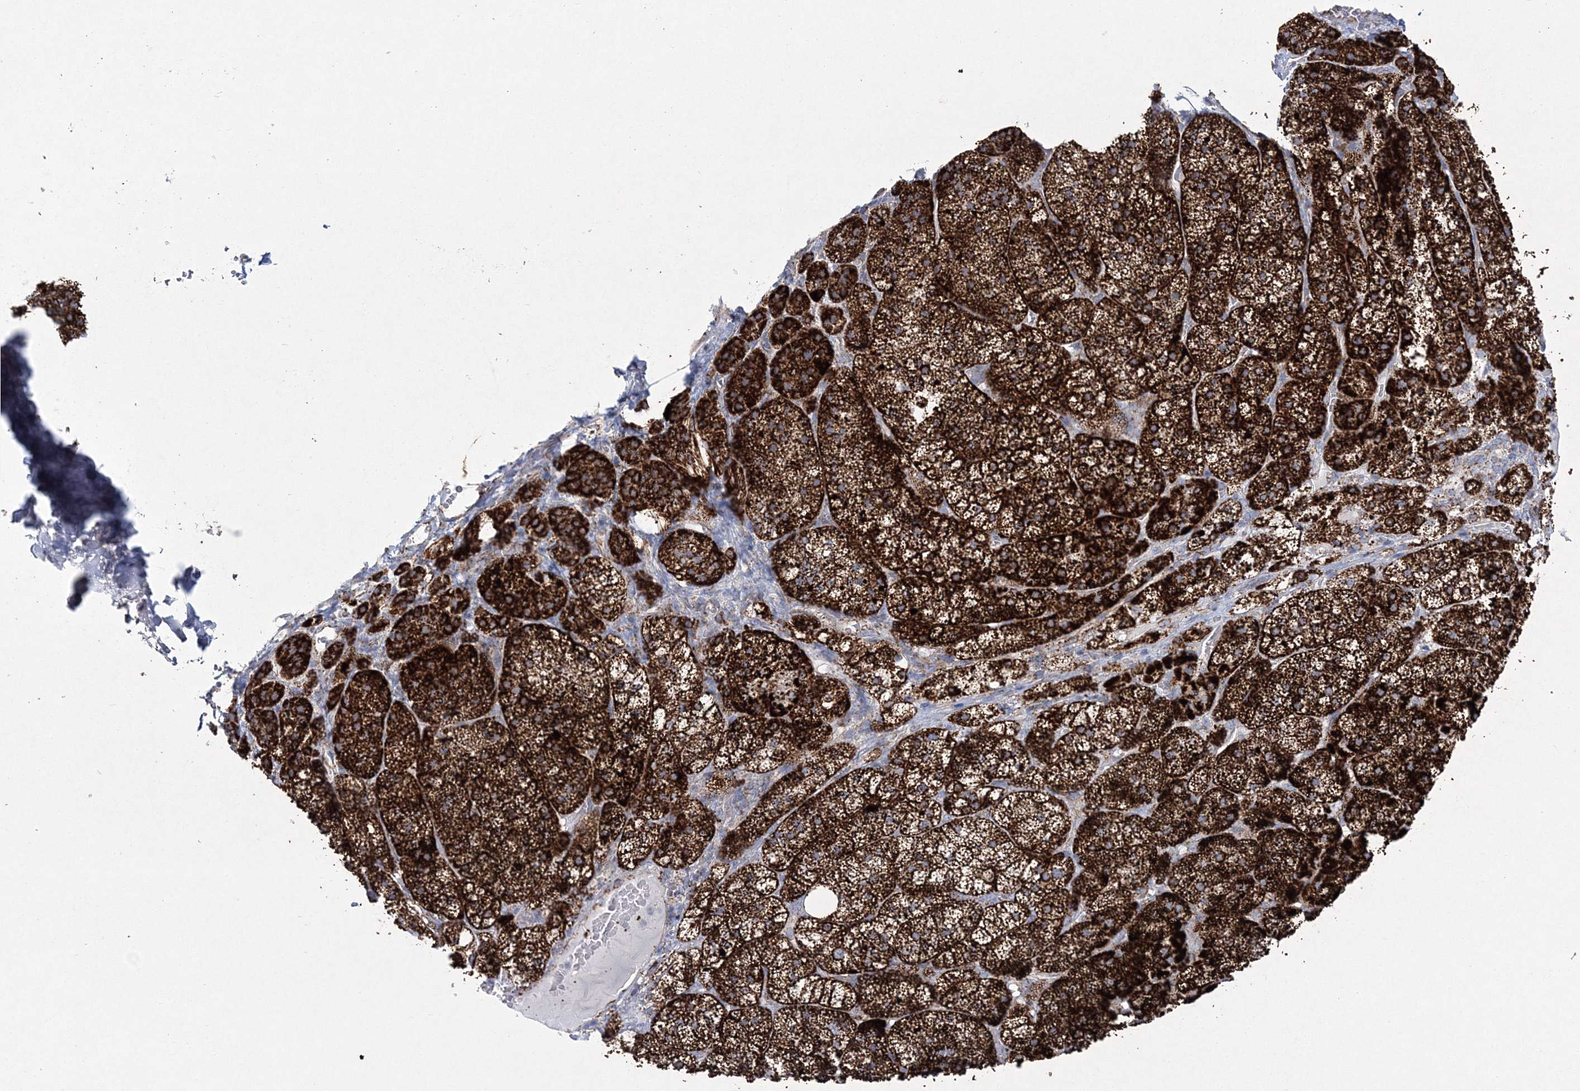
{"staining": {"intensity": "strong", "quantity": ">75%", "location": "cytoplasmic/membranous"}, "tissue": "adrenal gland", "cell_type": "Glandular cells", "image_type": "normal", "snomed": [{"axis": "morphology", "description": "Normal tissue, NOS"}, {"axis": "topography", "description": "Adrenal gland"}], "caption": "The photomicrograph shows a brown stain indicating the presence of a protein in the cytoplasmic/membranous of glandular cells in adrenal gland. (Brightfield microscopy of DAB IHC at high magnification).", "gene": "HIBCH", "patient": {"sex": "female", "age": 44}}